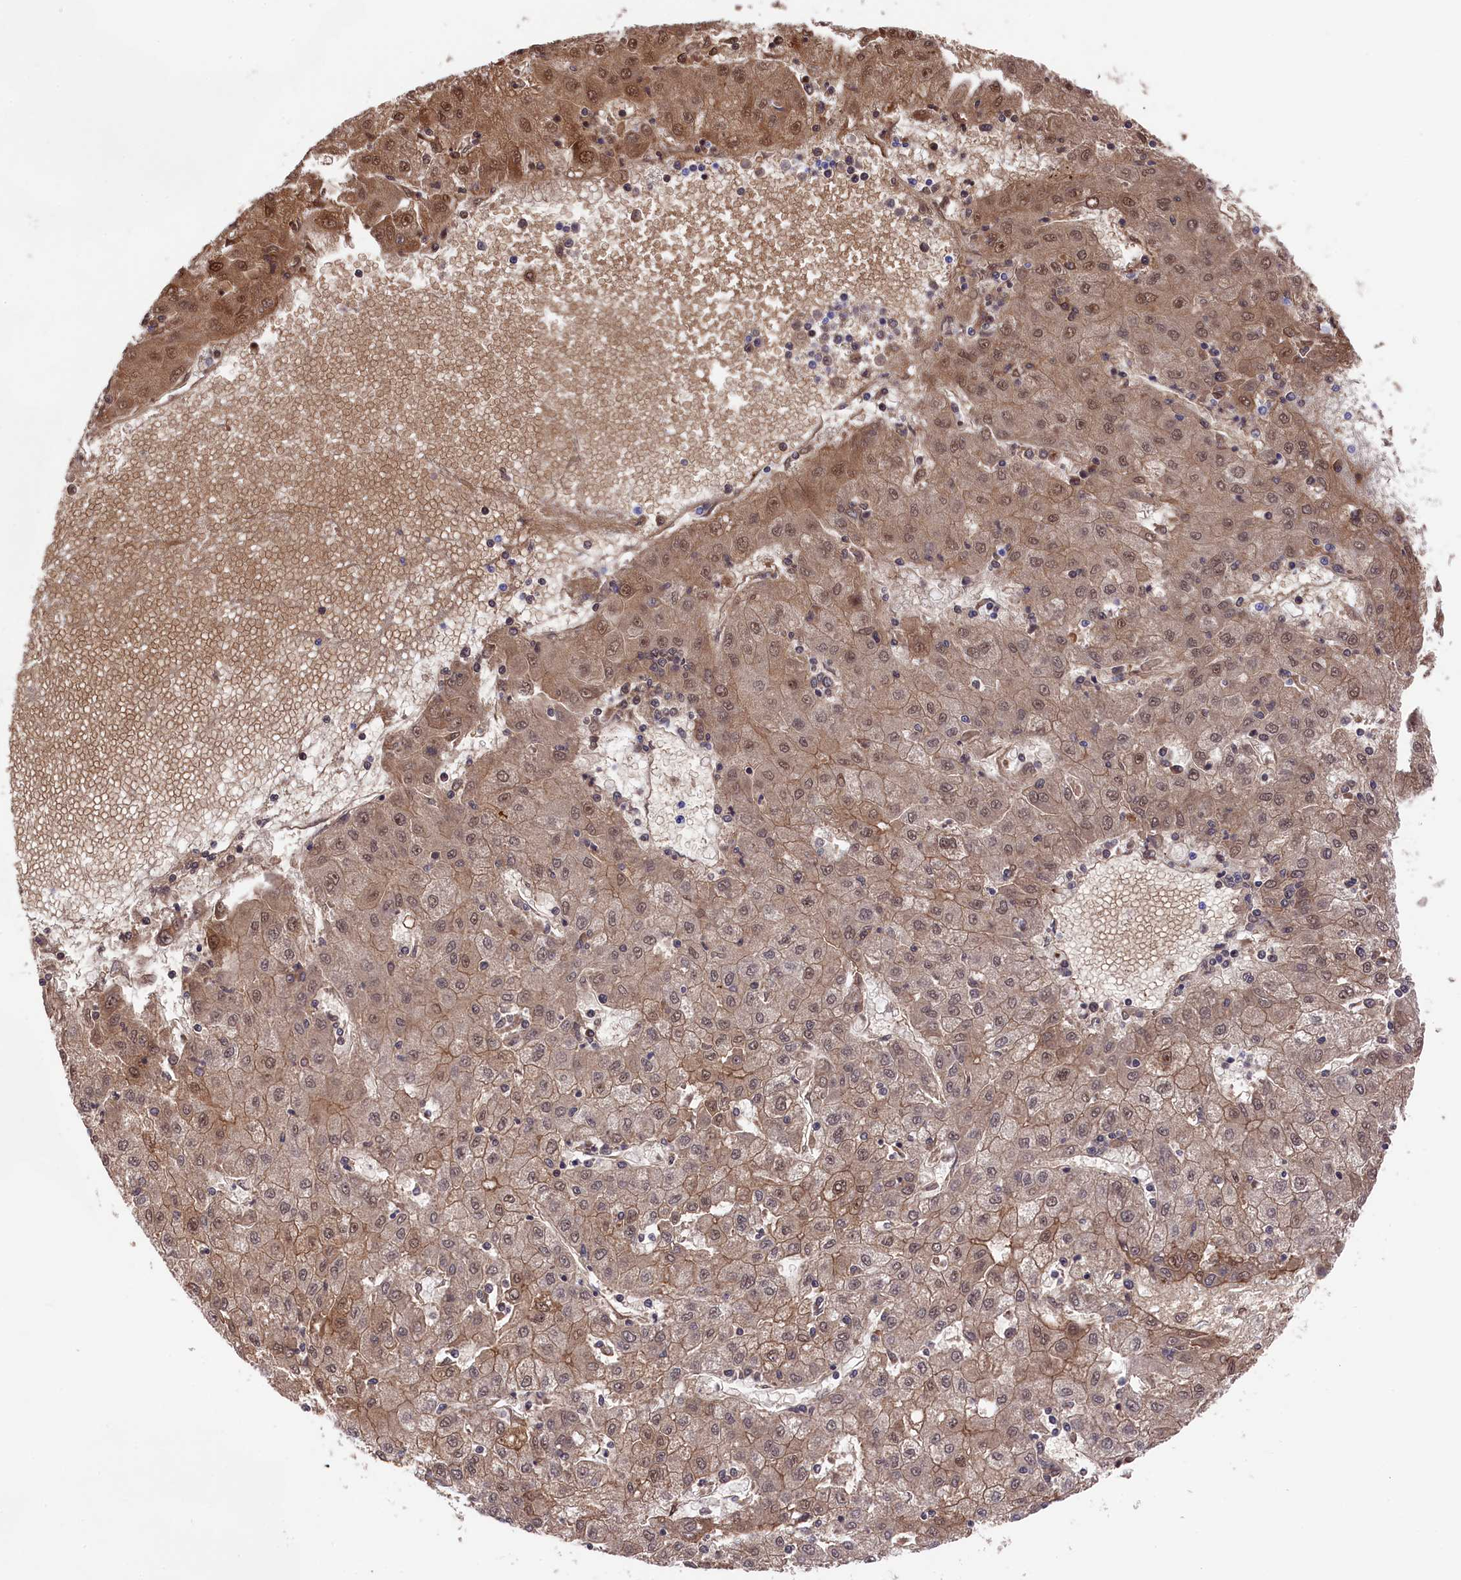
{"staining": {"intensity": "moderate", "quantity": ">75%", "location": "cytoplasmic/membranous,nuclear"}, "tissue": "liver cancer", "cell_type": "Tumor cells", "image_type": "cancer", "snomed": [{"axis": "morphology", "description": "Carcinoma, Hepatocellular, NOS"}, {"axis": "topography", "description": "Liver"}], "caption": "Hepatocellular carcinoma (liver) stained with DAB (3,3'-diaminobenzidine) IHC exhibits medium levels of moderate cytoplasmic/membranous and nuclear expression in approximately >75% of tumor cells. Nuclei are stained in blue.", "gene": "LHFPL4", "patient": {"sex": "male", "age": 72}}